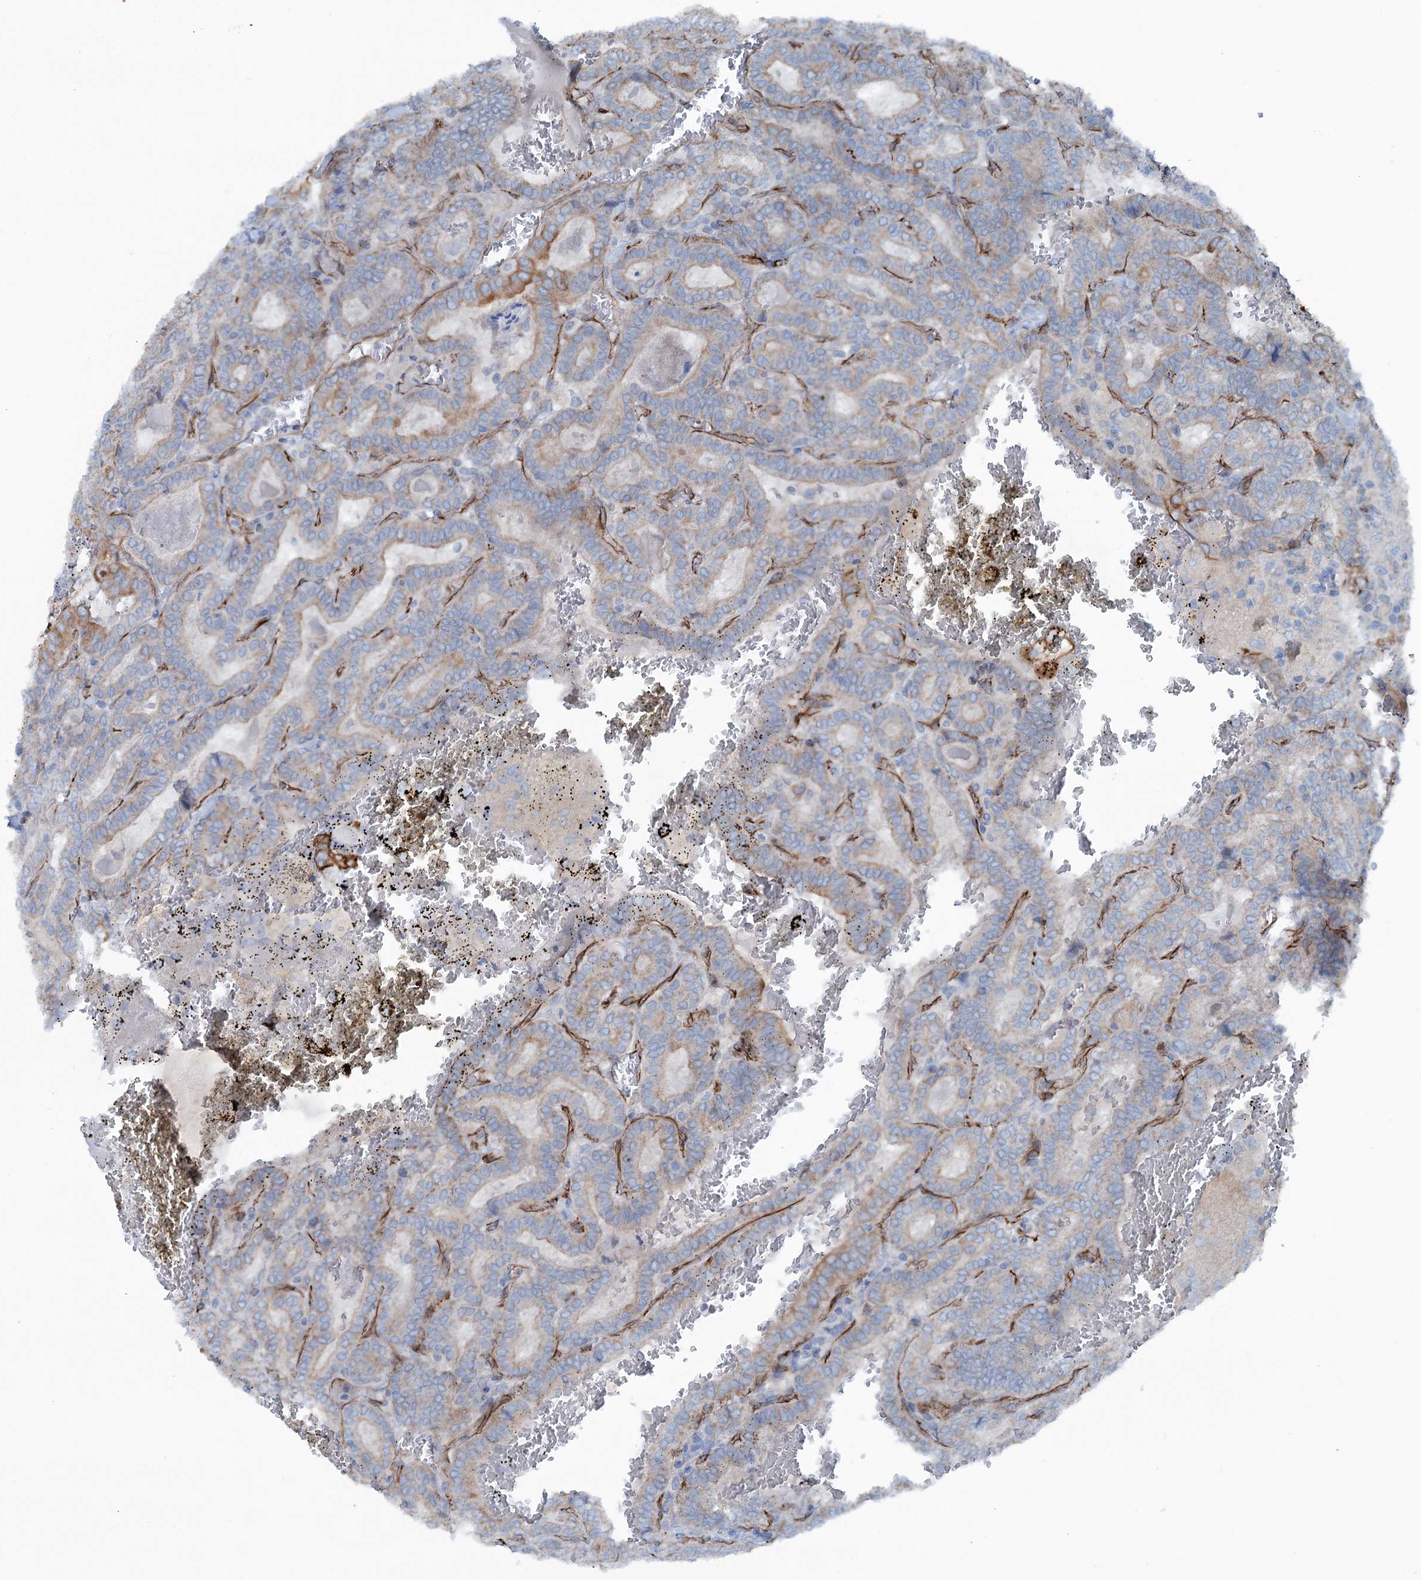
{"staining": {"intensity": "moderate", "quantity": "<25%", "location": "cytoplasmic/membranous"}, "tissue": "thyroid cancer", "cell_type": "Tumor cells", "image_type": "cancer", "snomed": [{"axis": "morphology", "description": "Papillary adenocarcinoma, NOS"}, {"axis": "topography", "description": "Thyroid gland"}], "caption": "This image displays immunohistochemistry staining of thyroid papillary adenocarcinoma, with low moderate cytoplasmic/membranous expression in about <25% of tumor cells.", "gene": "CALCOCO1", "patient": {"sex": "female", "age": 72}}